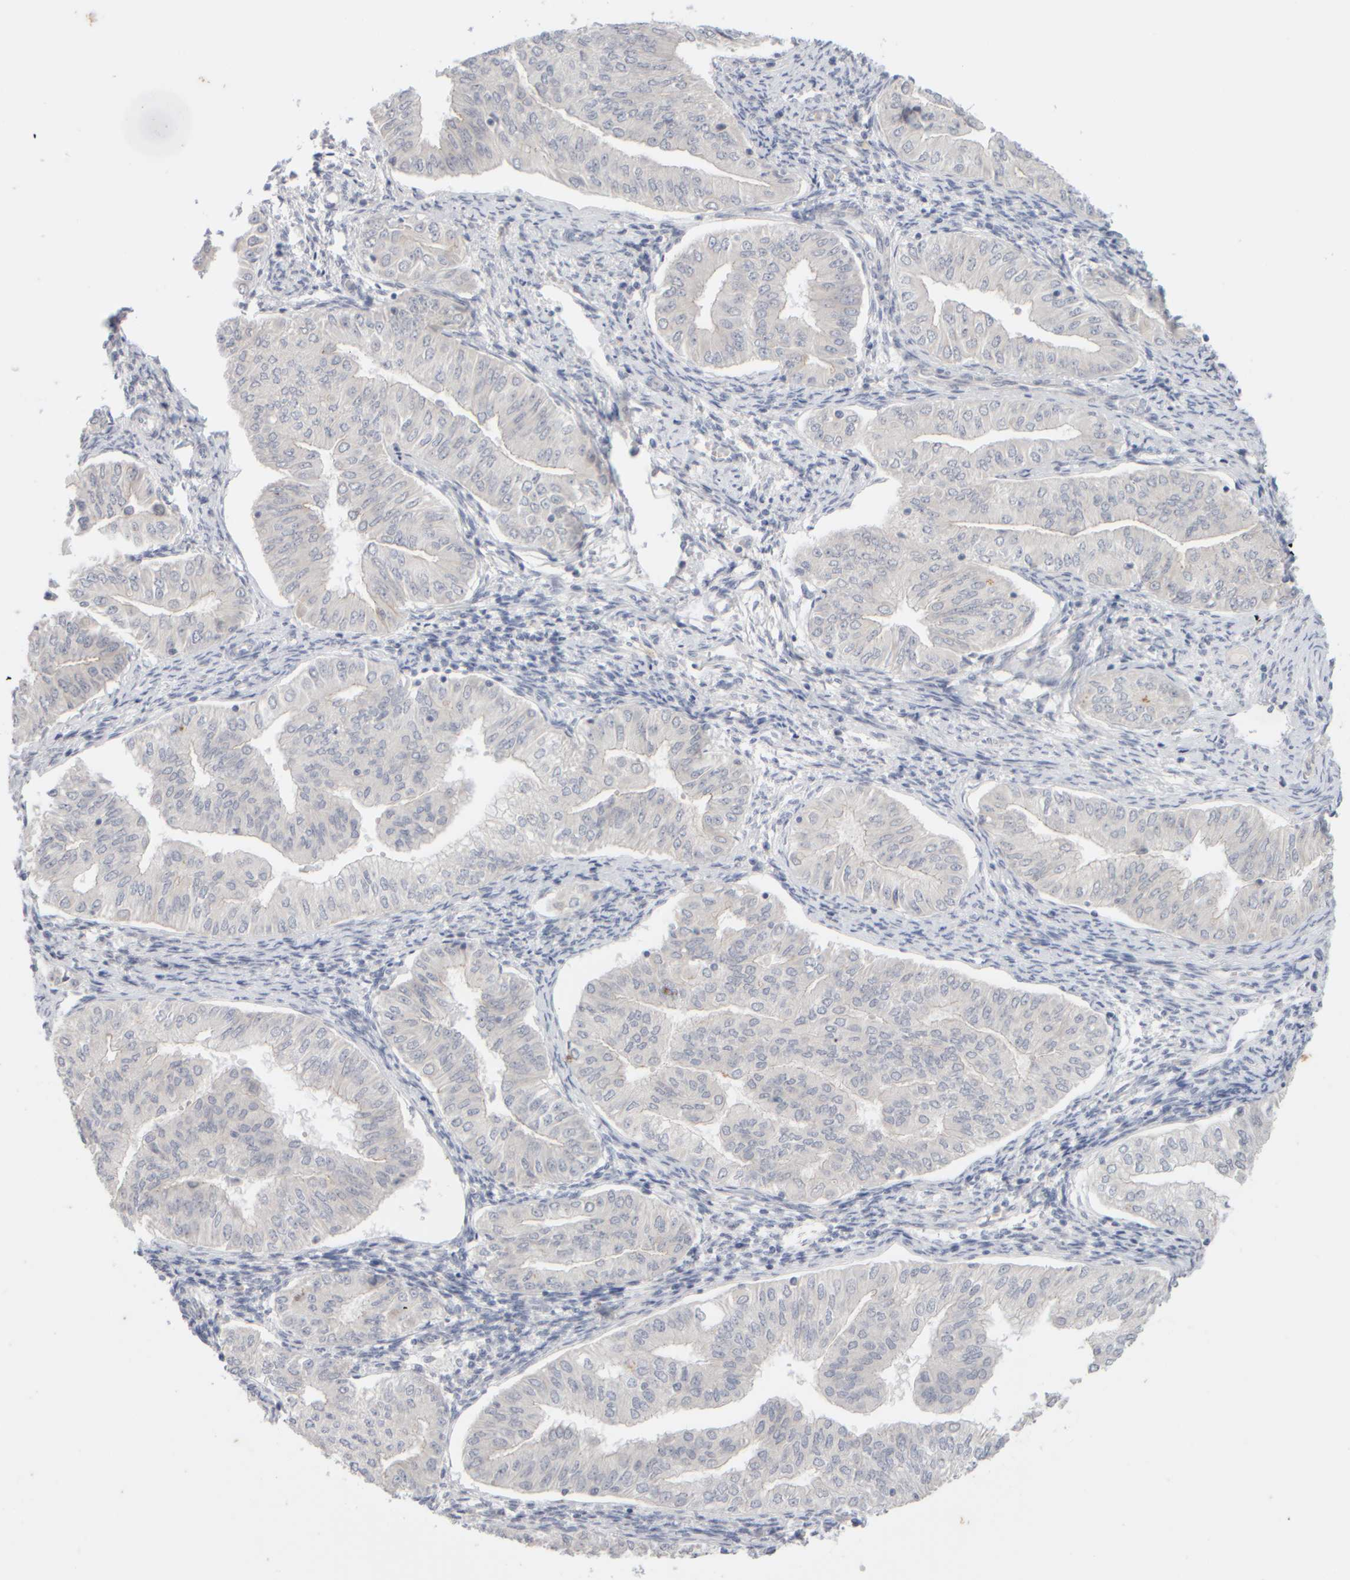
{"staining": {"intensity": "negative", "quantity": "none", "location": "none"}, "tissue": "endometrial cancer", "cell_type": "Tumor cells", "image_type": "cancer", "snomed": [{"axis": "morphology", "description": "Normal tissue, NOS"}, {"axis": "morphology", "description": "Adenocarcinoma, NOS"}, {"axis": "topography", "description": "Endometrium"}], "caption": "Tumor cells show no significant positivity in endometrial cancer.", "gene": "GOPC", "patient": {"sex": "female", "age": 53}}